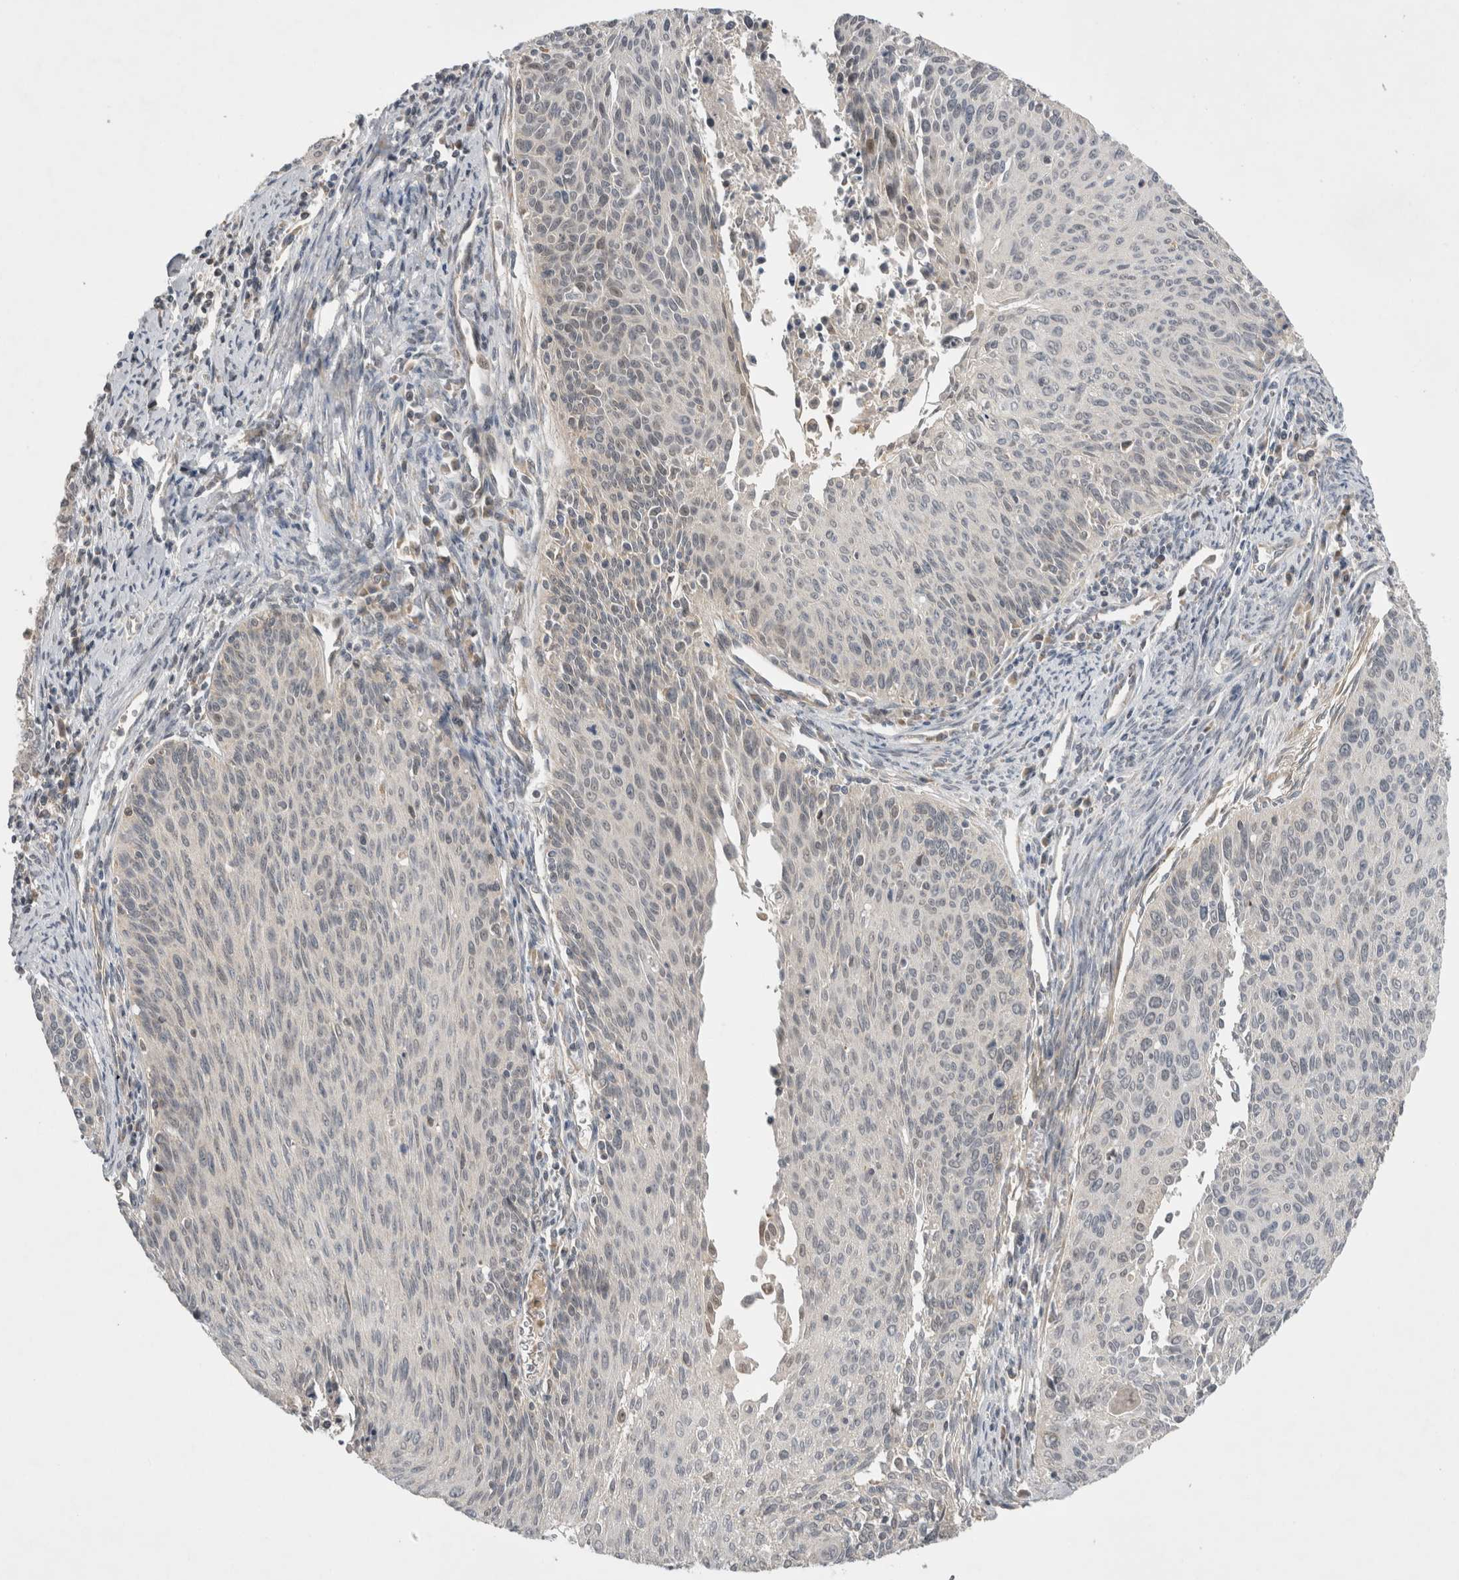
{"staining": {"intensity": "negative", "quantity": "none", "location": "none"}, "tissue": "cervical cancer", "cell_type": "Tumor cells", "image_type": "cancer", "snomed": [{"axis": "morphology", "description": "Squamous cell carcinoma, NOS"}, {"axis": "topography", "description": "Cervix"}], "caption": "DAB (3,3'-diaminobenzidine) immunohistochemical staining of cervical cancer (squamous cell carcinoma) shows no significant expression in tumor cells. (DAB (3,3'-diaminobenzidine) immunohistochemistry visualized using brightfield microscopy, high magnification).", "gene": "KCNIP1", "patient": {"sex": "female", "age": 55}}